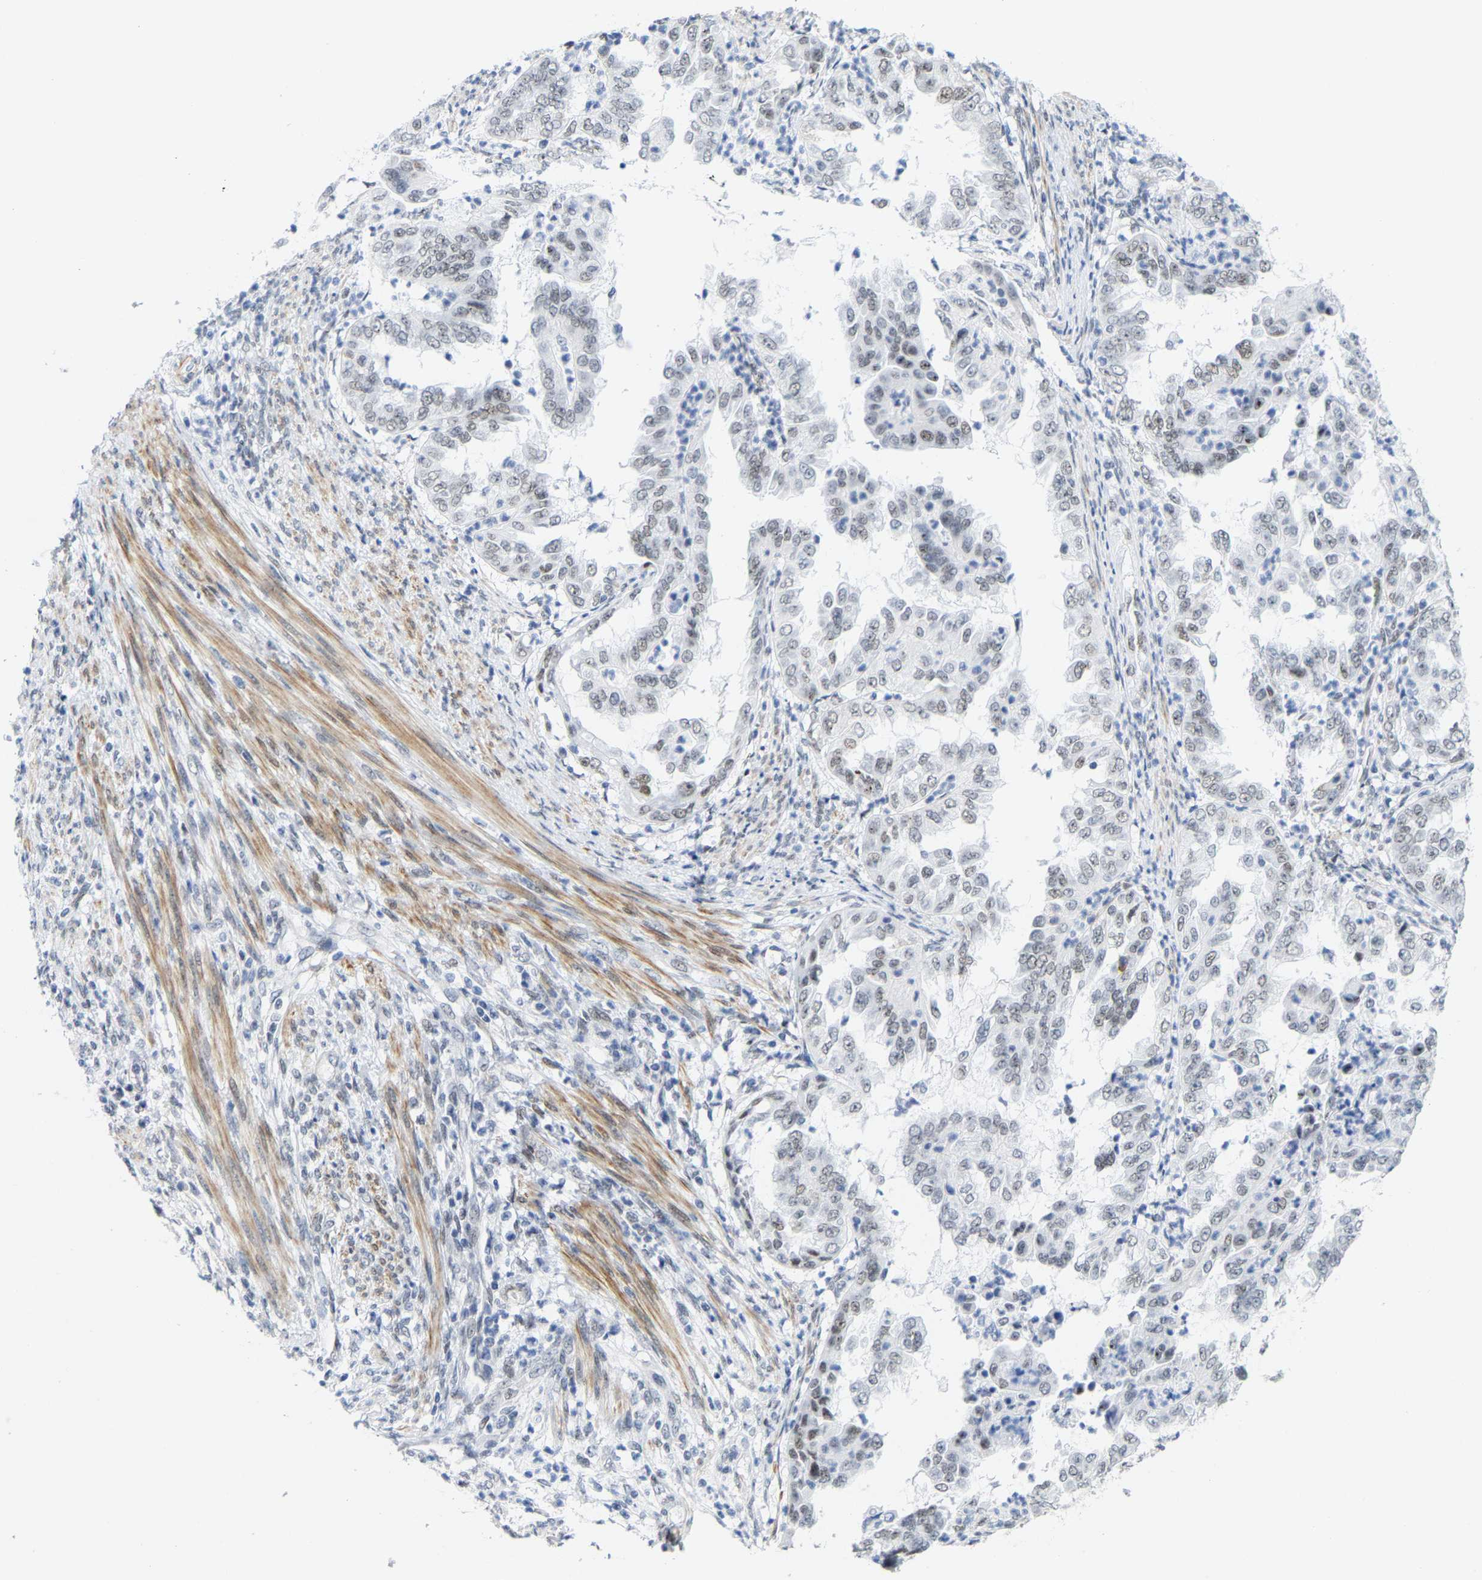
{"staining": {"intensity": "weak", "quantity": "<25%", "location": "nuclear"}, "tissue": "endometrial cancer", "cell_type": "Tumor cells", "image_type": "cancer", "snomed": [{"axis": "morphology", "description": "Adenocarcinoma, NOS"}, {"axis": "topography", "description": "Endometrium"}], "caption": "Immunohistochemistry histopathology image of neoplastic tissue: endometrial cancer stained with DAB exhibits no significant protein expression in tumor cells.", "gene": "FAM180A", "patient": {"sex": "female", "age": 85}}